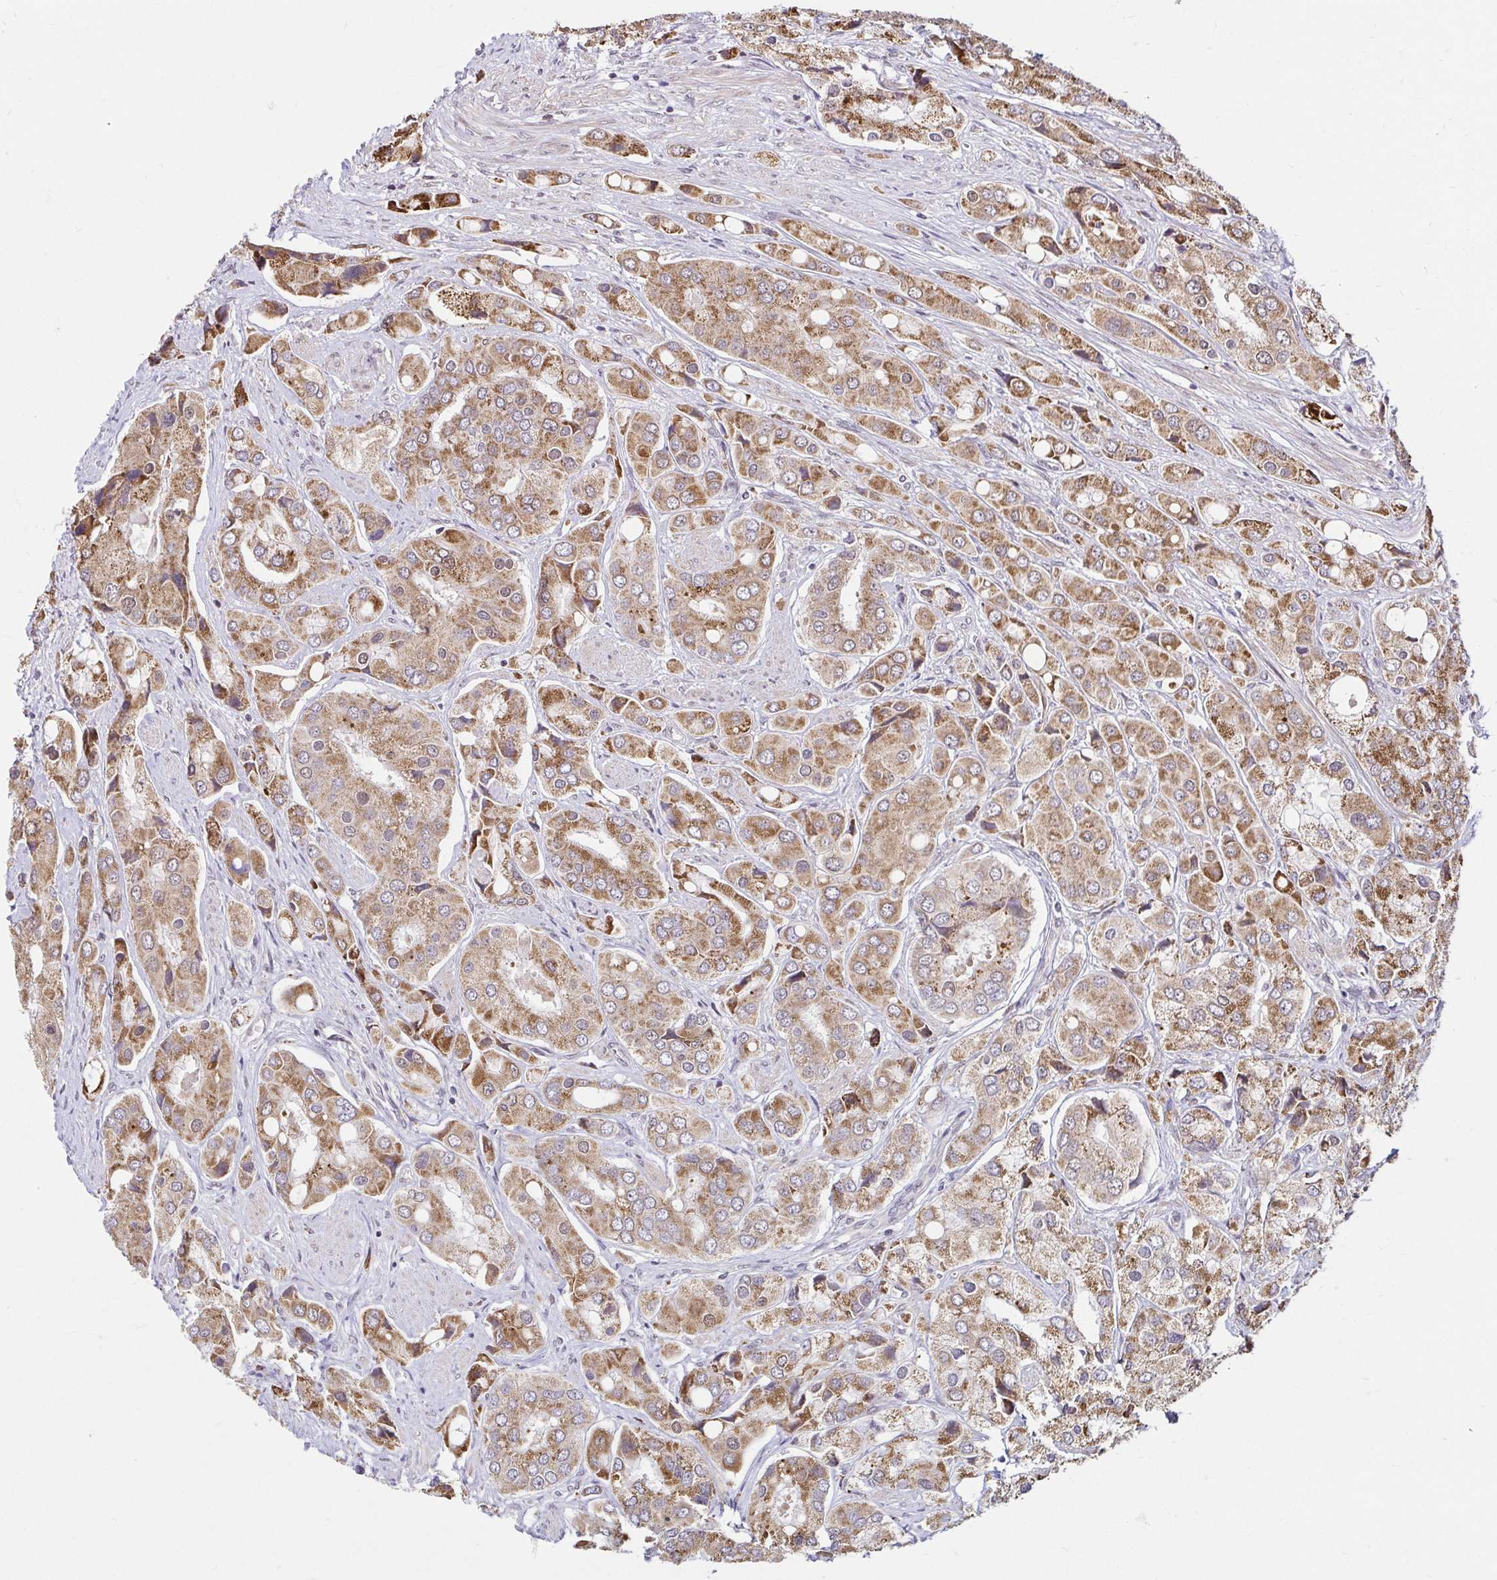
{"staining": {"intensity": "moderate", "quantity": ">75%", "location": "cytoplasmic/membranous"}, "tissue": "prostate cancer", "cell_type": "Tumor cells", "image_type": "cancer", "snomed": [{"axis": "morphology", "description": "Adenocarcinoma, Low grade"}, {"axis": "topography", "description": "Prostate"}], "caption": "Prostate low-grade adenocarcinoma was stained to show a protein in brown. There is medium levels of moderate cytoplasmic/membranous positivity in approximately >75% of tumor cells.", "gene": "TIMM50", "patient": {"sex": "male", "age": 69}}